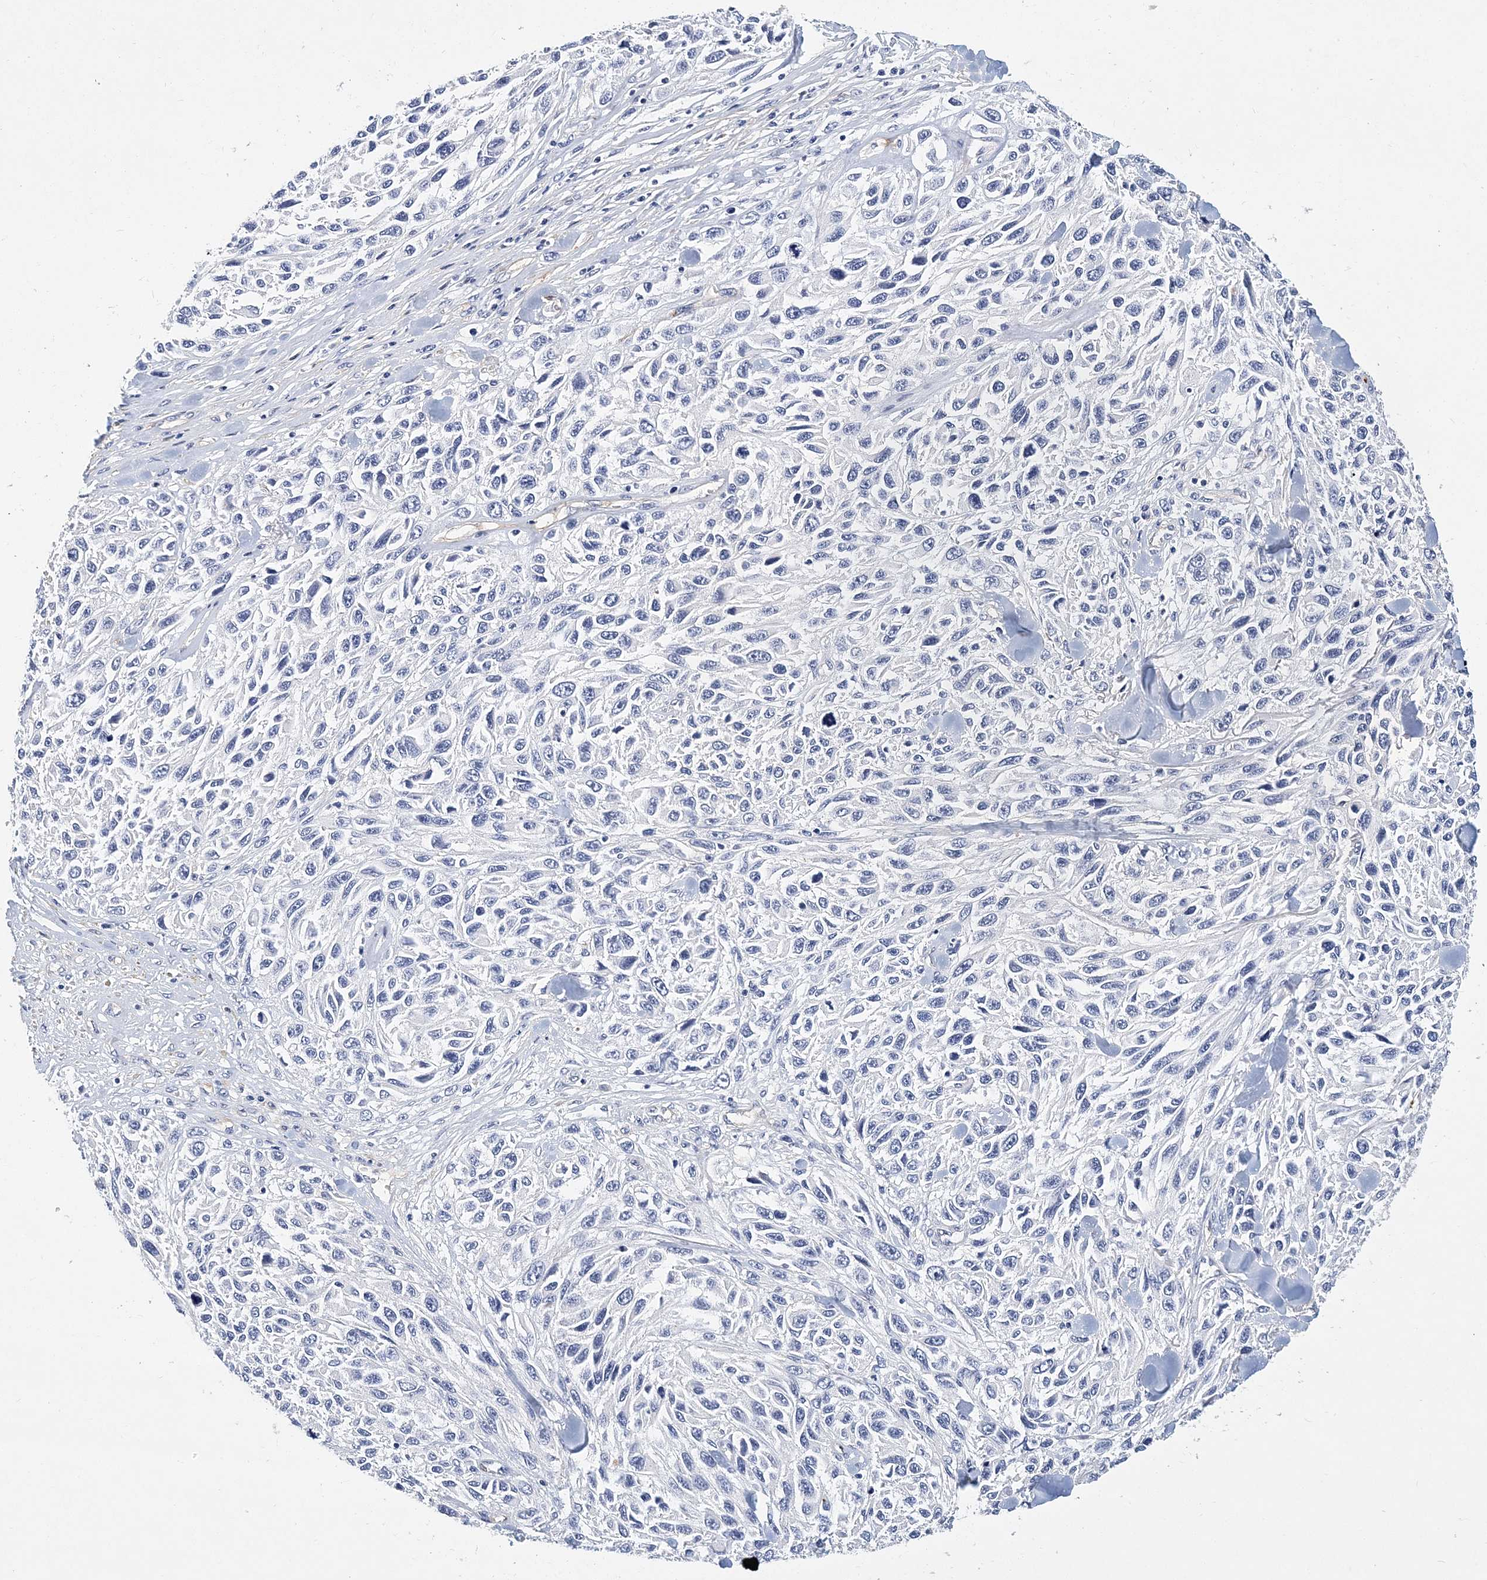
{"staining": {"intensity": "negative", "quantity": "none", "location": "none"}, "tissue": "melanoma", "cell_type": "Tumor cells", "image_type": "cancer", "snomed": [{"axis": "morphology", "description": "Malignant melanoma, NOS"}, {"axis": "topography", "description": "Skin"}], "caption": "High magnification brightfield microscopy of malignant melanoma stained with DAB (brown) and counterstained with hematoxylin (blue): tumor cells show no significant expression.", "gene": "ITGA2B", "patient": {"sex": "female", "age": 96}}